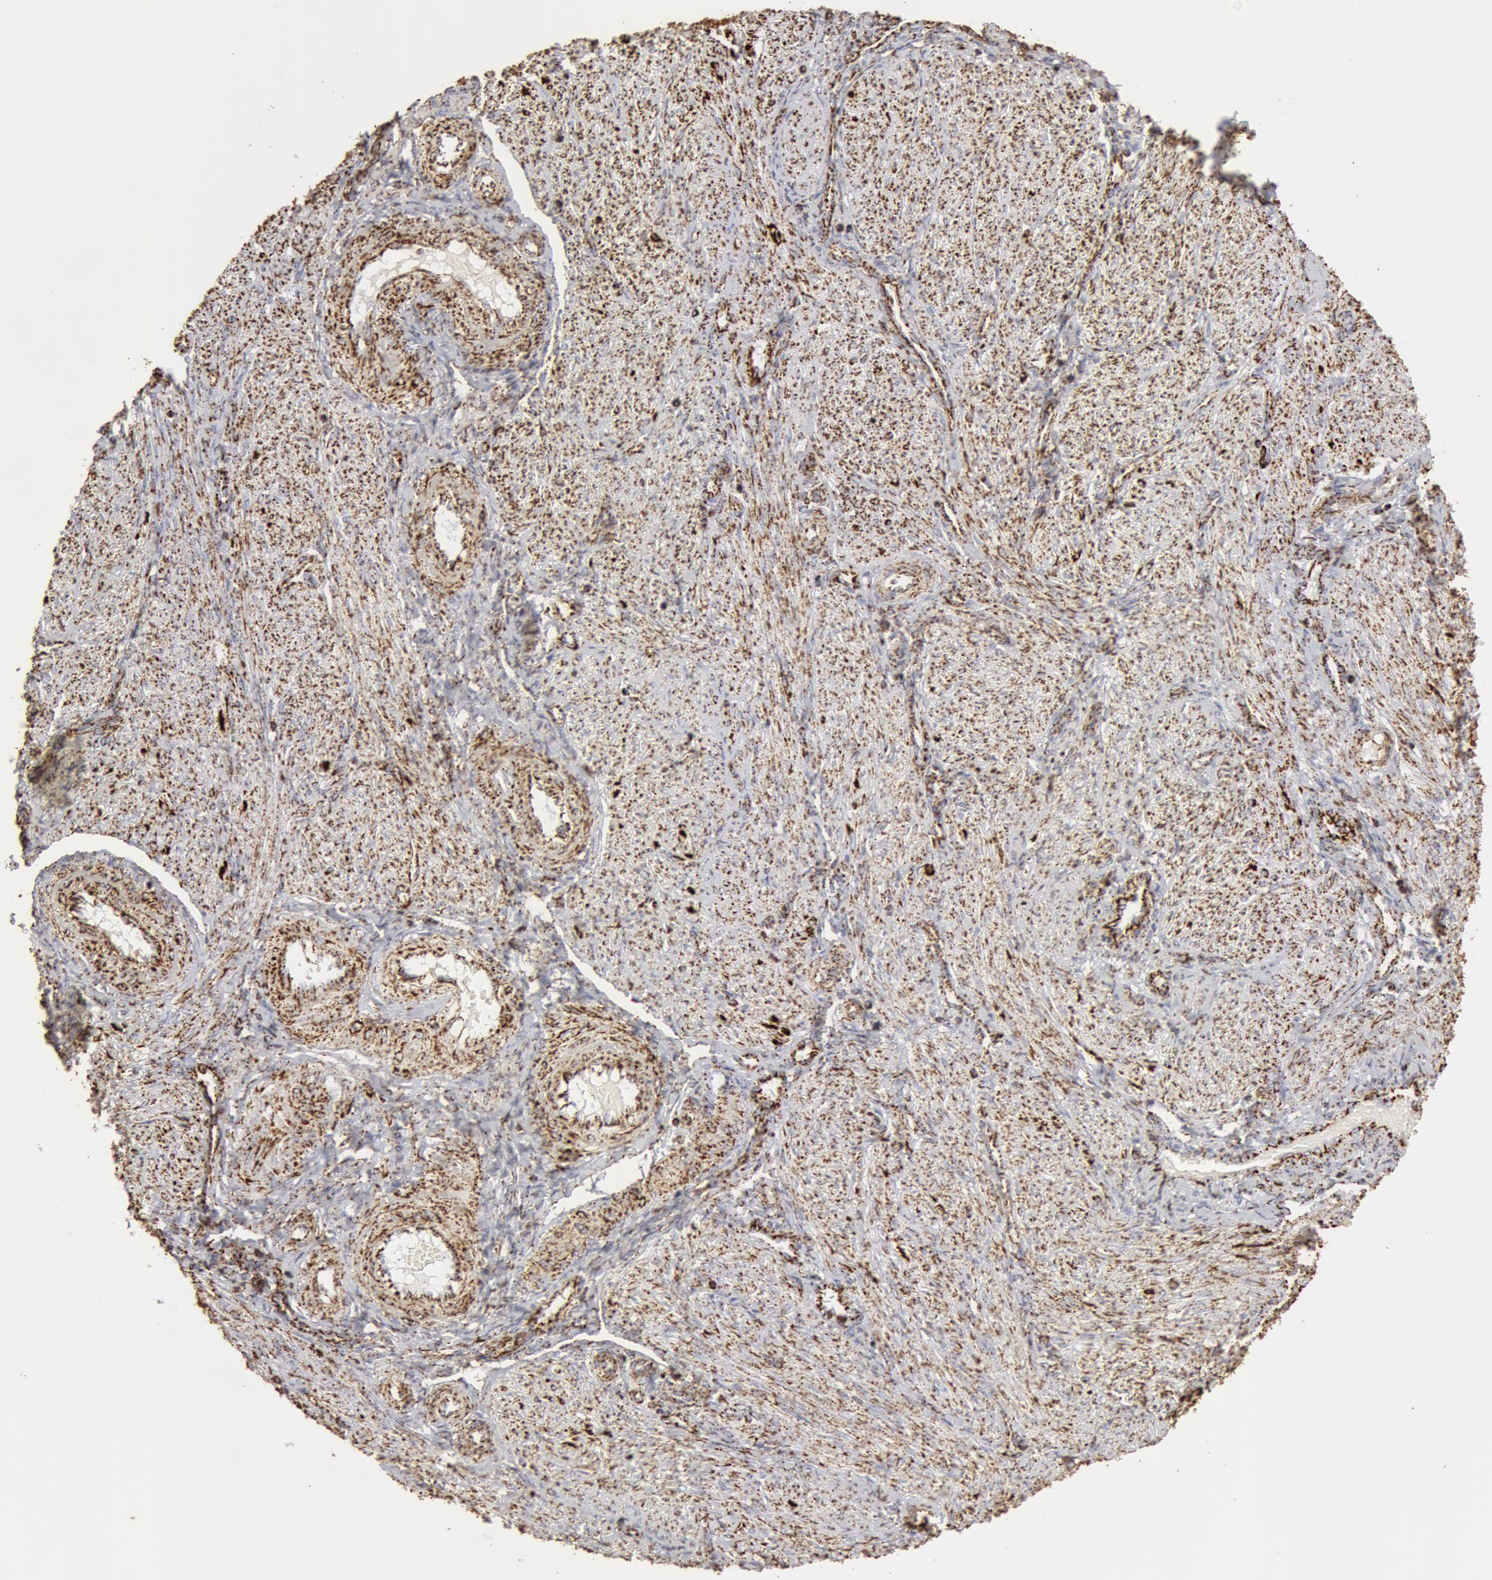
{"staining": {"intensity": "moderate", "quantity": "25%-75%", "location": "cytoplasmic/membranous"}, "tissue": "endometrium", "cell_type": "Cells in endometrial stroma", "image_type": "normal", "snomed": [{"axis": "morphology", "description": "Normal tissue, NOS"}, {"axis": "topography", "description": "Endometrium"}], "caption": "Normal endometrium reveals moderate cytoplasmic/membranous positivity in approximately 25%-75% of cells in endometrial stroma, visualized by immunohistochemistry.", "gene": "ATP5F1B", "patient": {"sex": "female", "age": 36}}